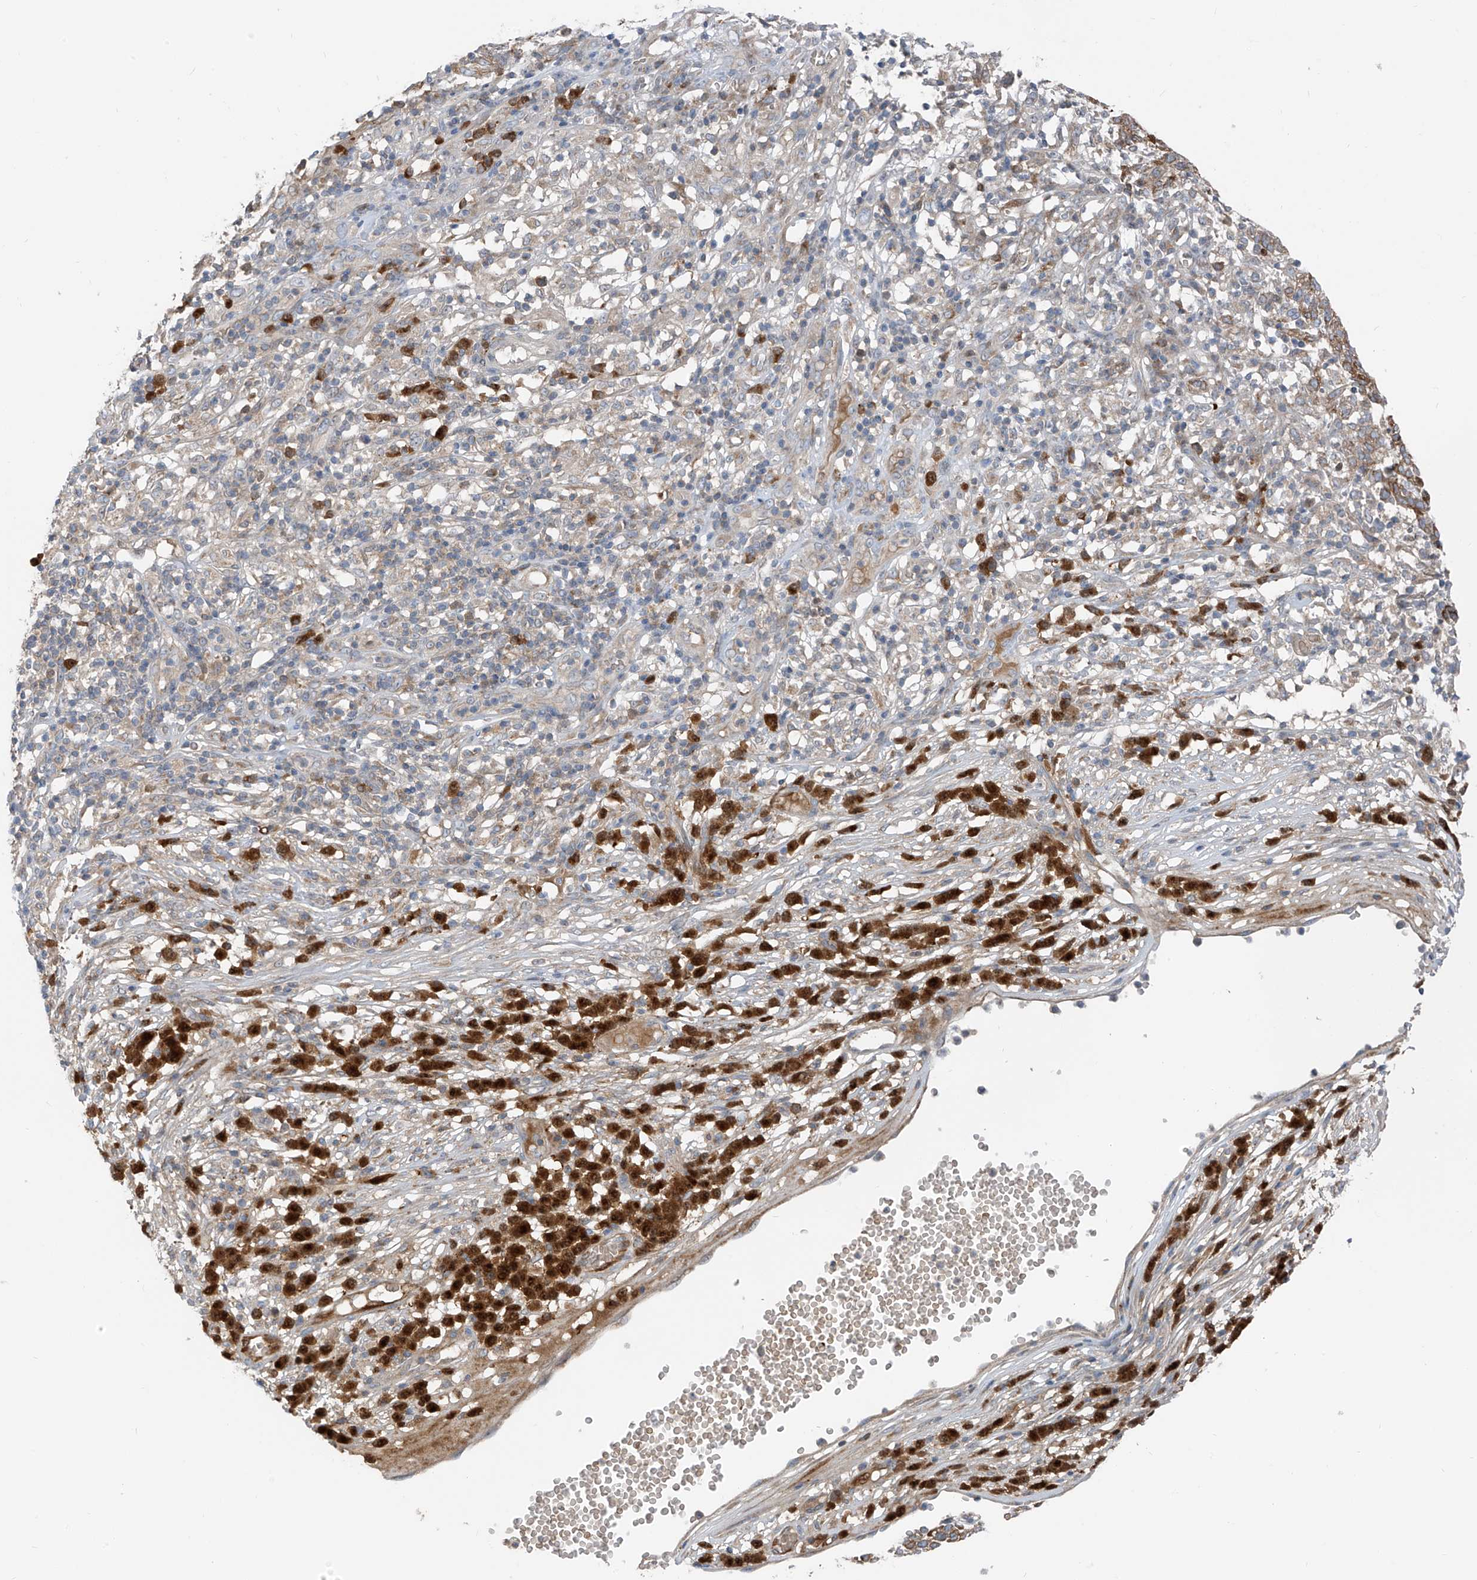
{"staining": {"intensity": "moderate", "quantity": "25%-75%", "location": "cytoplasmic/membranous"}, "tissue": "skin cancer", "cell_type": "Tumor cells", "image_type": "cancer", "snomed": [{"axis": "morphology", "description": "Squamous cell carcinoma, NOS"}, {"axis": "topography", "description": "Skin"}], "caption": "Skin squamous cell carcinoma stained with DAB IHC reveals medium levels of moderate cytoplasmic/membranous expression in approximately 25%-75% of tumor cells.", "gene": "SLC12A6", "patient": {"sex": "female", "age": 90}}